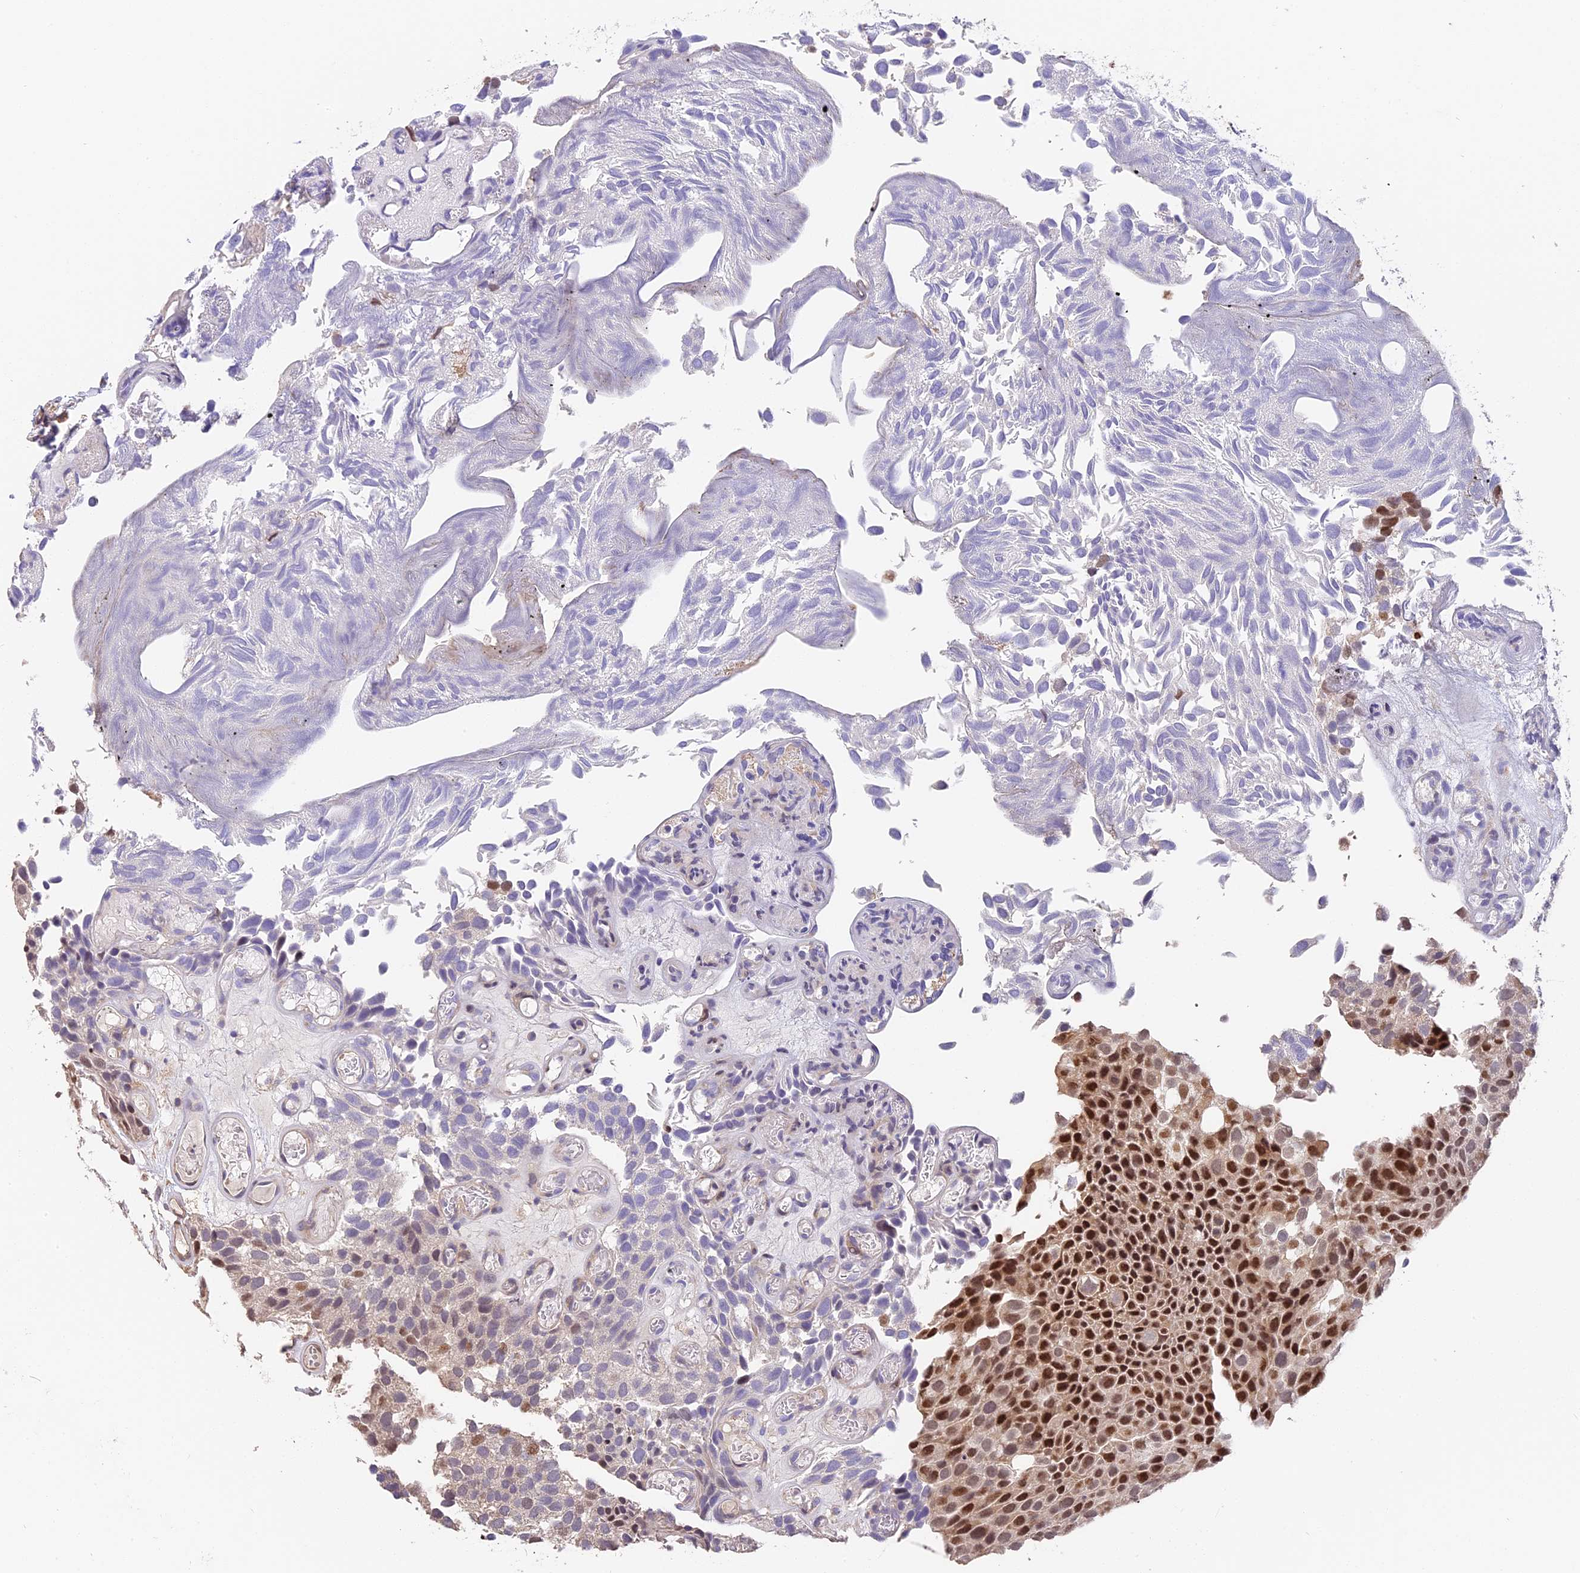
{"staining": {"intensity": "strong", "quantity": "25%-75%", "location": "nuclear"}, "tissue": "urothelial cancer", "cell_type": "Tumor cells", "image_type": "cancer", "snomed": [{"axis": "morphology", "description": "Urothelial carcinoma, Low grade"}, {"axis": "topography", "description": "Urinary bladder"}], "caption": "Immunohistochemistry (IHC) staining of urothelial cancer, which displays high levels of strong nuclear positivity in approximately 25%-75% of tumor cells indicating strong nuclear protein expression. The staining was performed using DAB (brown) for protein detection and nuclei were counterstained in hematoxylin (blue).", "gene": "ARHGAP17", "patient": {"sex": "male", "age": 89}}